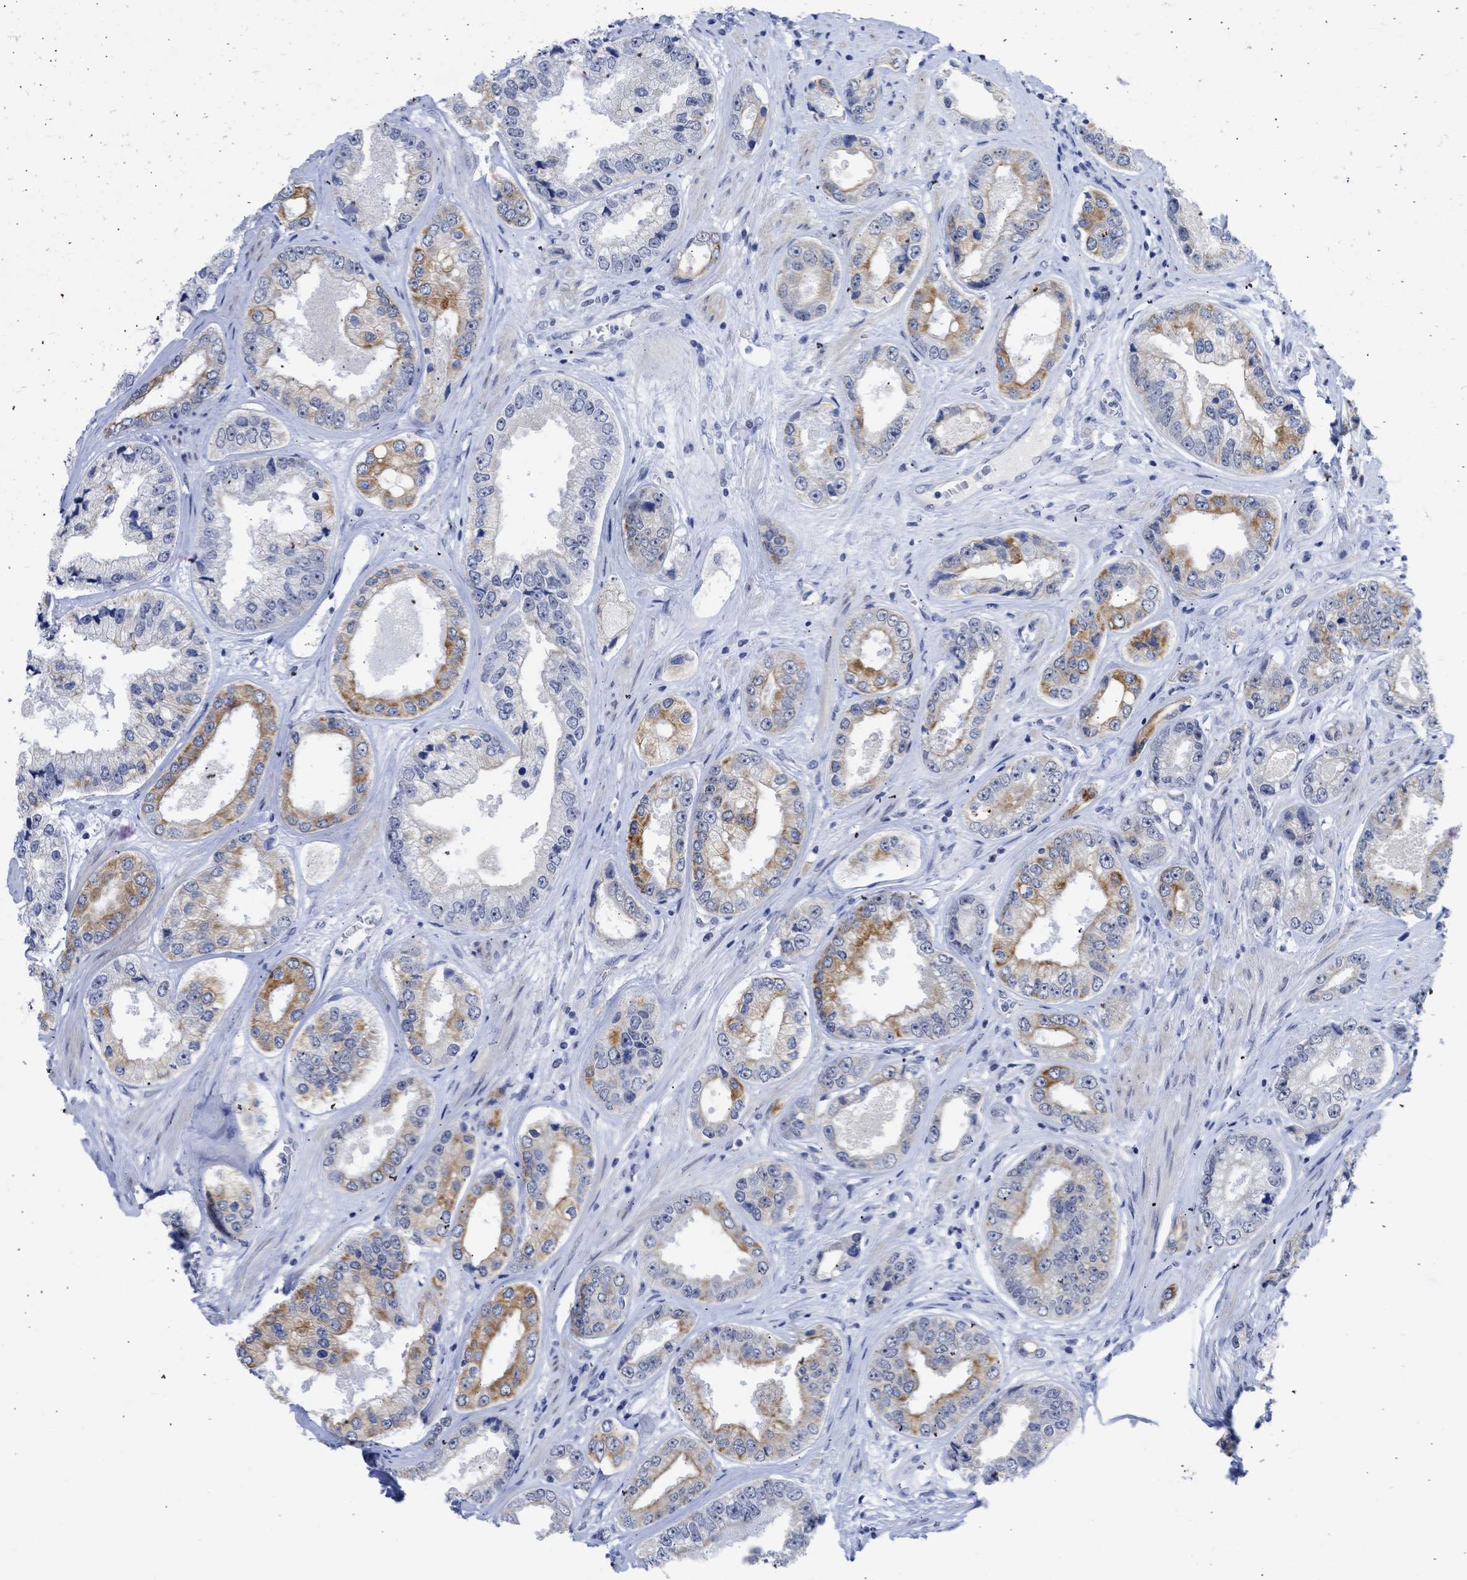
{"staining": {"intensity": "moderate", "quantity": "25%-75%", "location": "cytoplasmic/membranous"}, "tissue": "prostate cancer", "cell_type": "Tumor cells", "image_type": "cancer", "snomed": [{"axis": "morphology", "description": "Adenocarcinoma, High grade"}, {"axis": "topography", "description": "Prostate"}], "caption": "Immunohistochemistry image of neoplastic tissue: prostate cancer (high-grade adenocarcinoma) stained using immunohistochemistry exhibits medium levels of moderate protein expression localized specifically in the cytoplasmic/membranous of tumor cells, appearing as a cytoplasmic/membranous brown color.", "gene": "DDX41", "patient": {"sex": "male", "age": 61}}